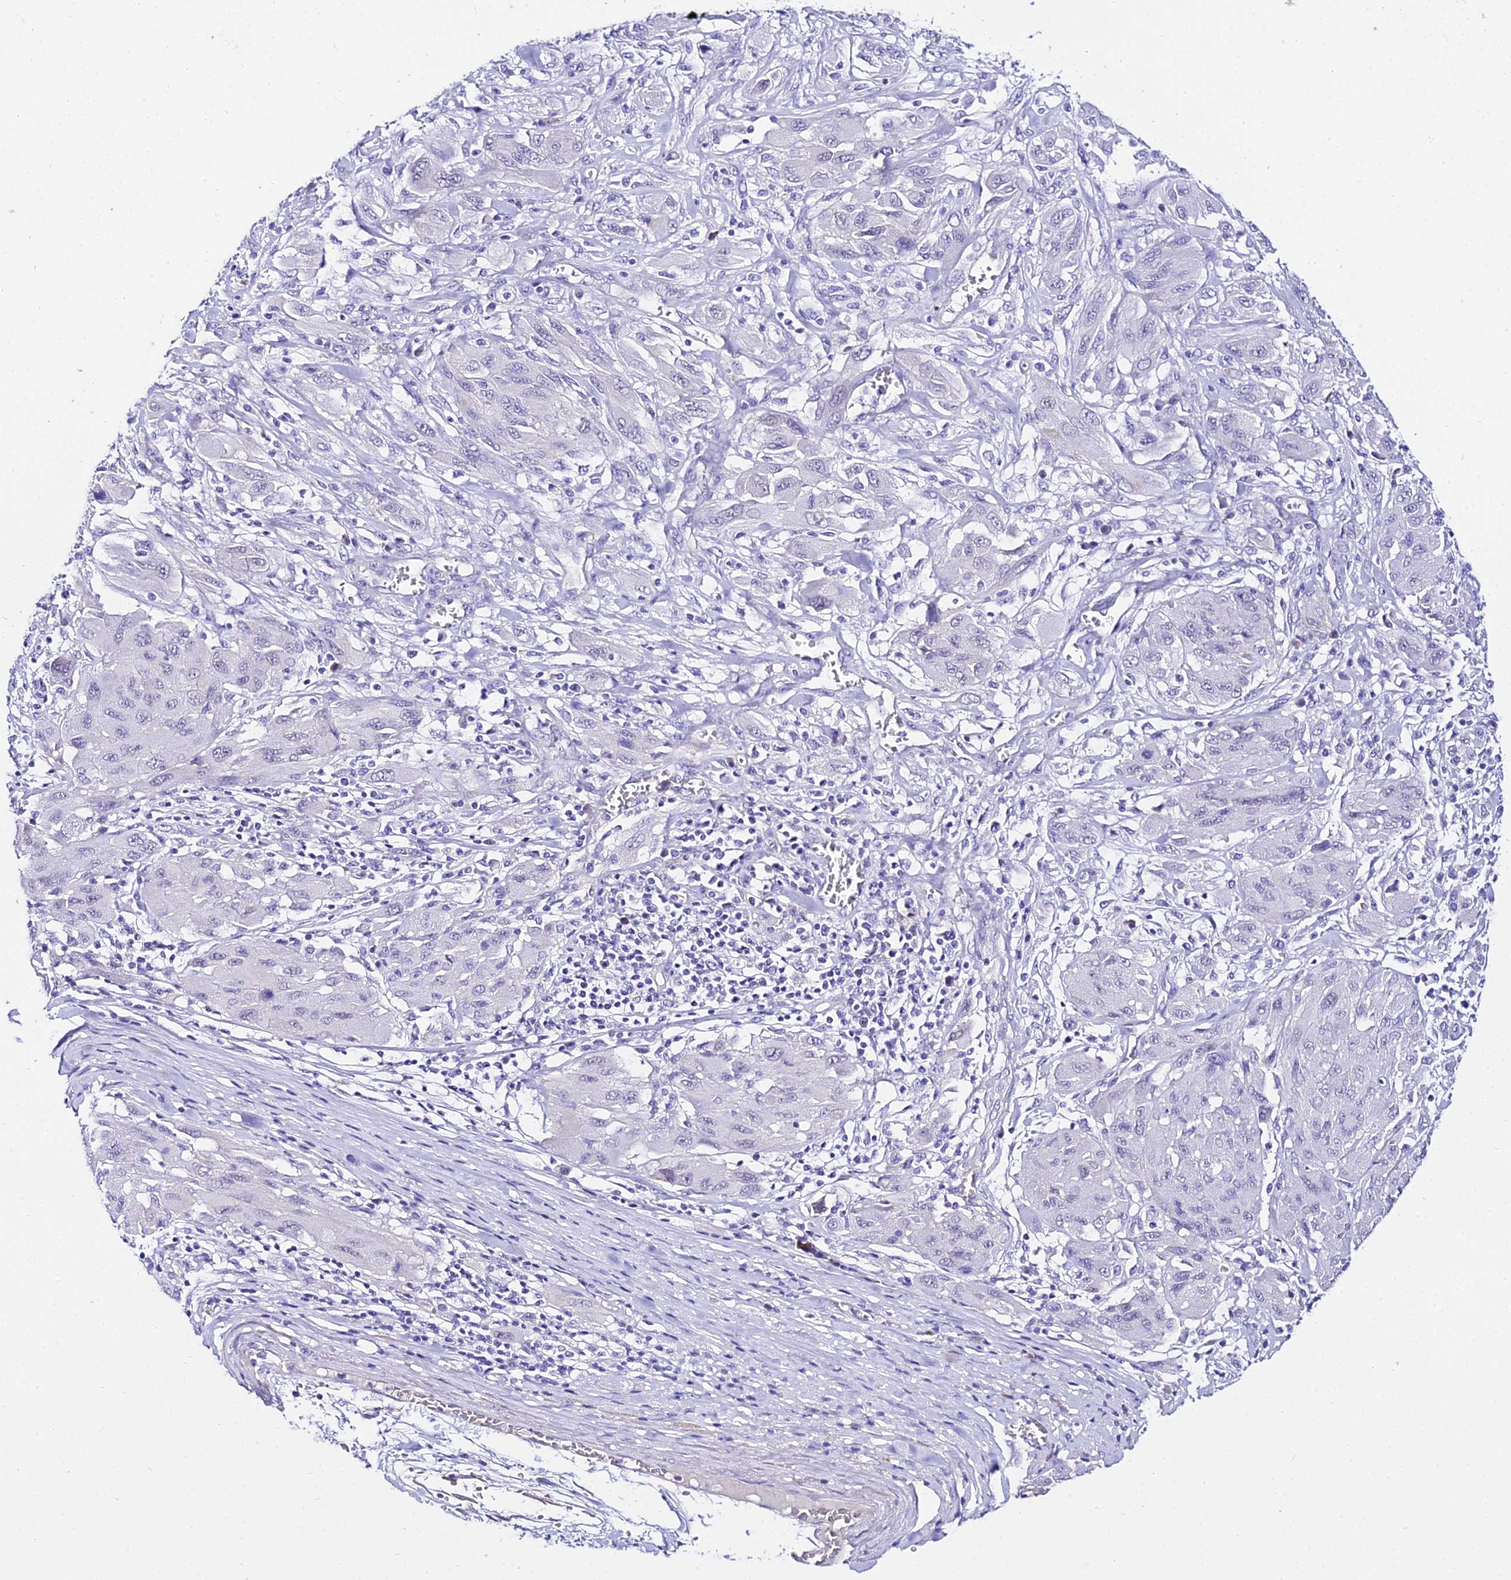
{"staining": {"intensity": "negative", "quantity": "none", "location": "none"}, "tissue": "melanoma", "cell_type": "Tumor cells", "image_type": "cancer", "snomed": [{"axis": "morphology", "description": "Malignant melanoma, NOS"}, {"axis": "topography", "description": "Skin"}], "caption": "Immunohistochemistry micrograph of neoplastic tissue: melanoma stained with DAB demonstrates no significant protein positivity in tumor cells.", "gene": "DEFB106A", "patient": {"sex": "female", "age": 91}}